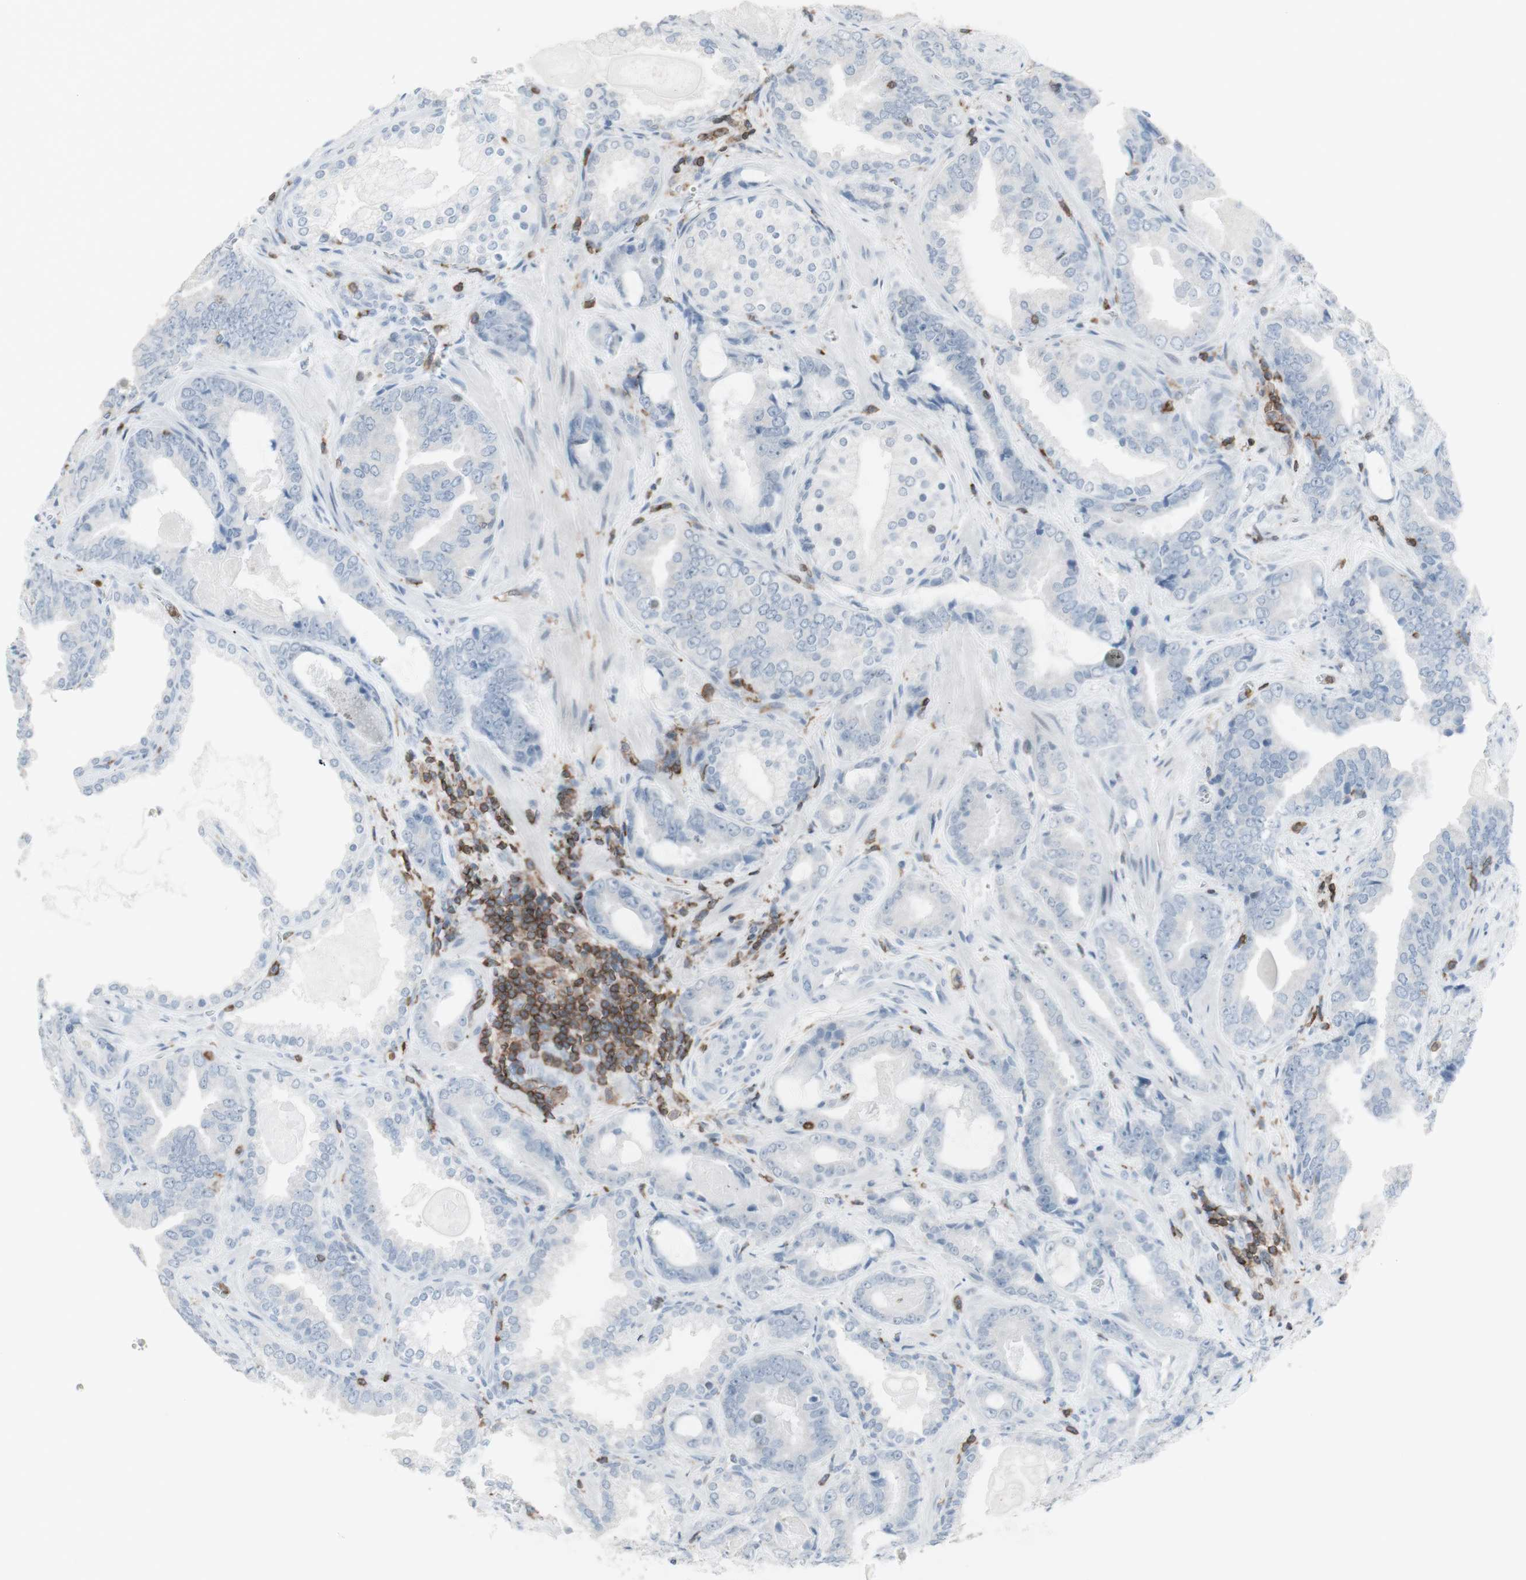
{"staining": {"intensity": "negative", "quantity": "none", "location": "none"}, "tissue": "prostate cancer", "cell_type": "Tumor cells", "image_type": "cancer", "snomed": [{"axis": "morphology", "description": "Adenocarcinoma, Low grade"}, {"axis": "topography", "description": "Prostate"}], "caption": "Prostate cancer (adenocarcinoma (low-grade)) stained for a protein using IHC reveals no positivity tumor cells.", "gene": "NRG1", "patient": {"sex": "male", "age": 60}}